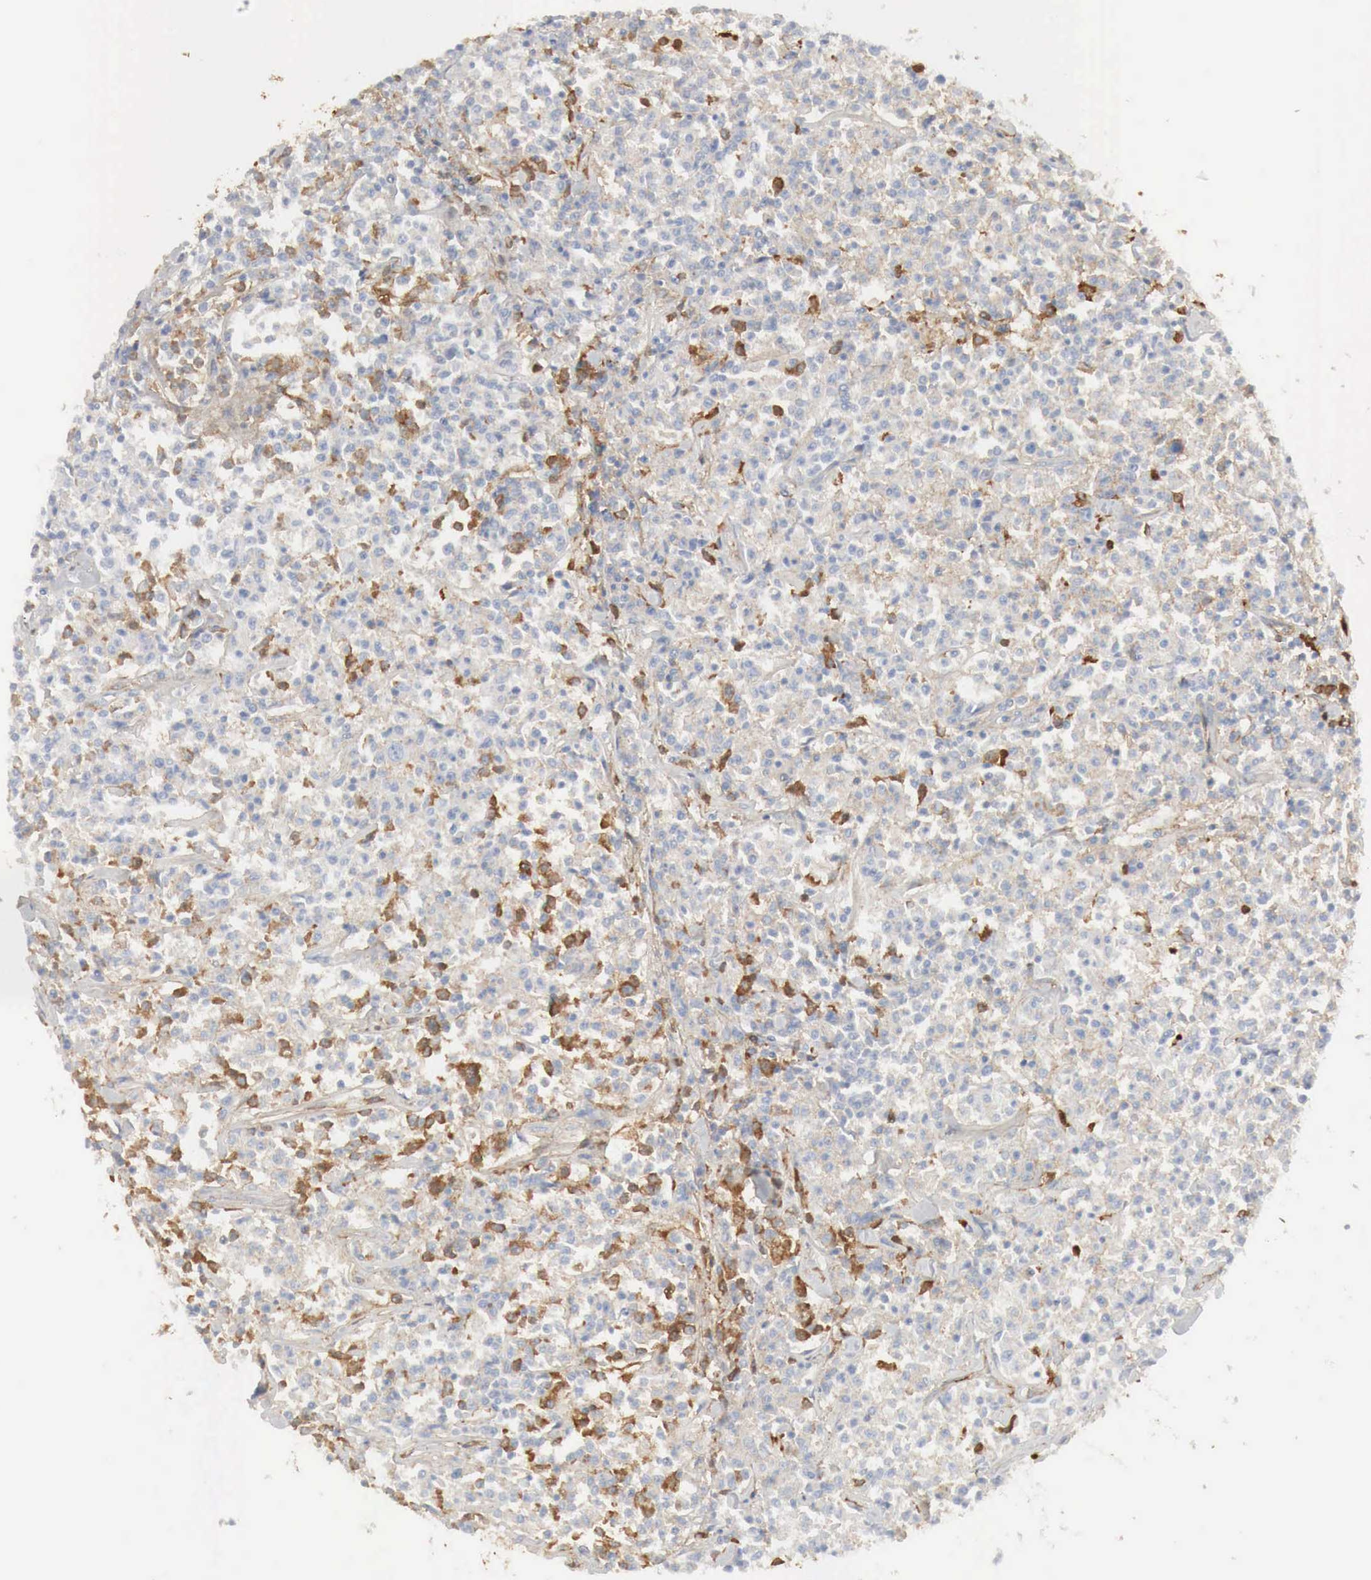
{"staining": {"intensity": "negative", "quantity": "none", "location": "none"}, "tissue": "lymphoma", "cell_type": "Tumor cells", "image_type": "cancer", "snomed": [{"axis": "morphology", "description": "Malignant lymphoma, non-Hodgkin's type, Low grade"}, {"axis": "topography", "description": "Small intestine"}], "caption": "There is no significant staining in tumor cells of lymphoma.", "gene": "IGLC3", "patient": {"sex": "female", "age": 59}}